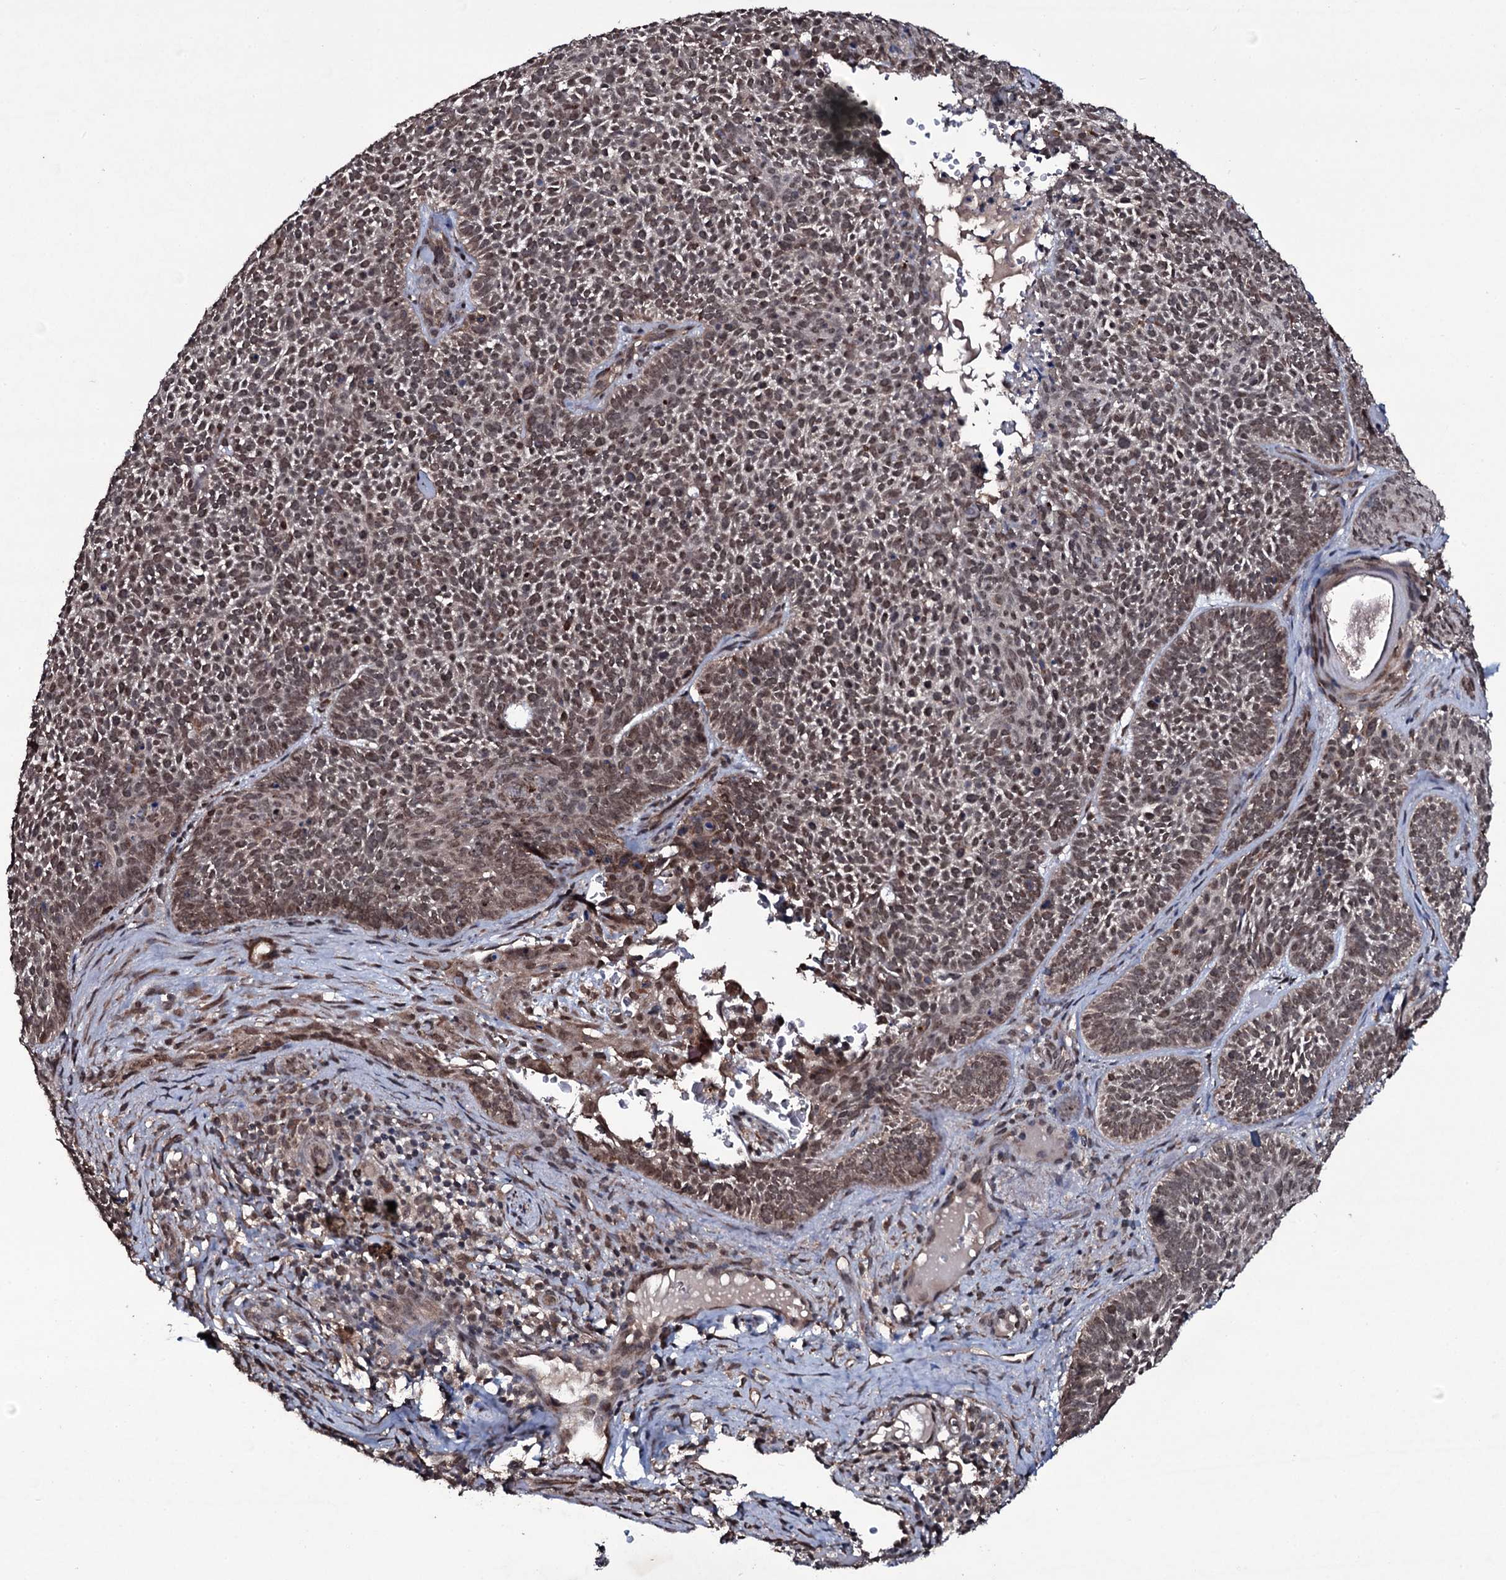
{"staining": {"intensity": "moderate", "quantity": ">75%", "location": "cytoplasmic/membranous,nuclear"}, "tissue": "skin cancer", "cell_type": "Tumor cells", "image_type": "cancer", "snomed": [{"axis": "morphology", "description": "Basal cell carcinoma"}, {"axis": "topography", "description": "Skin"}], "caption": "Immunohistochemical staining of skin basal cell carcinoma displays moderate cytoplasmic/membranous and nuclear protein expression in about >75% of tumor cells. (IHC, brightfield microscopy, high magnification).", "gene": "MRPS31", "patient": {"sex": "male", "age": 85}}